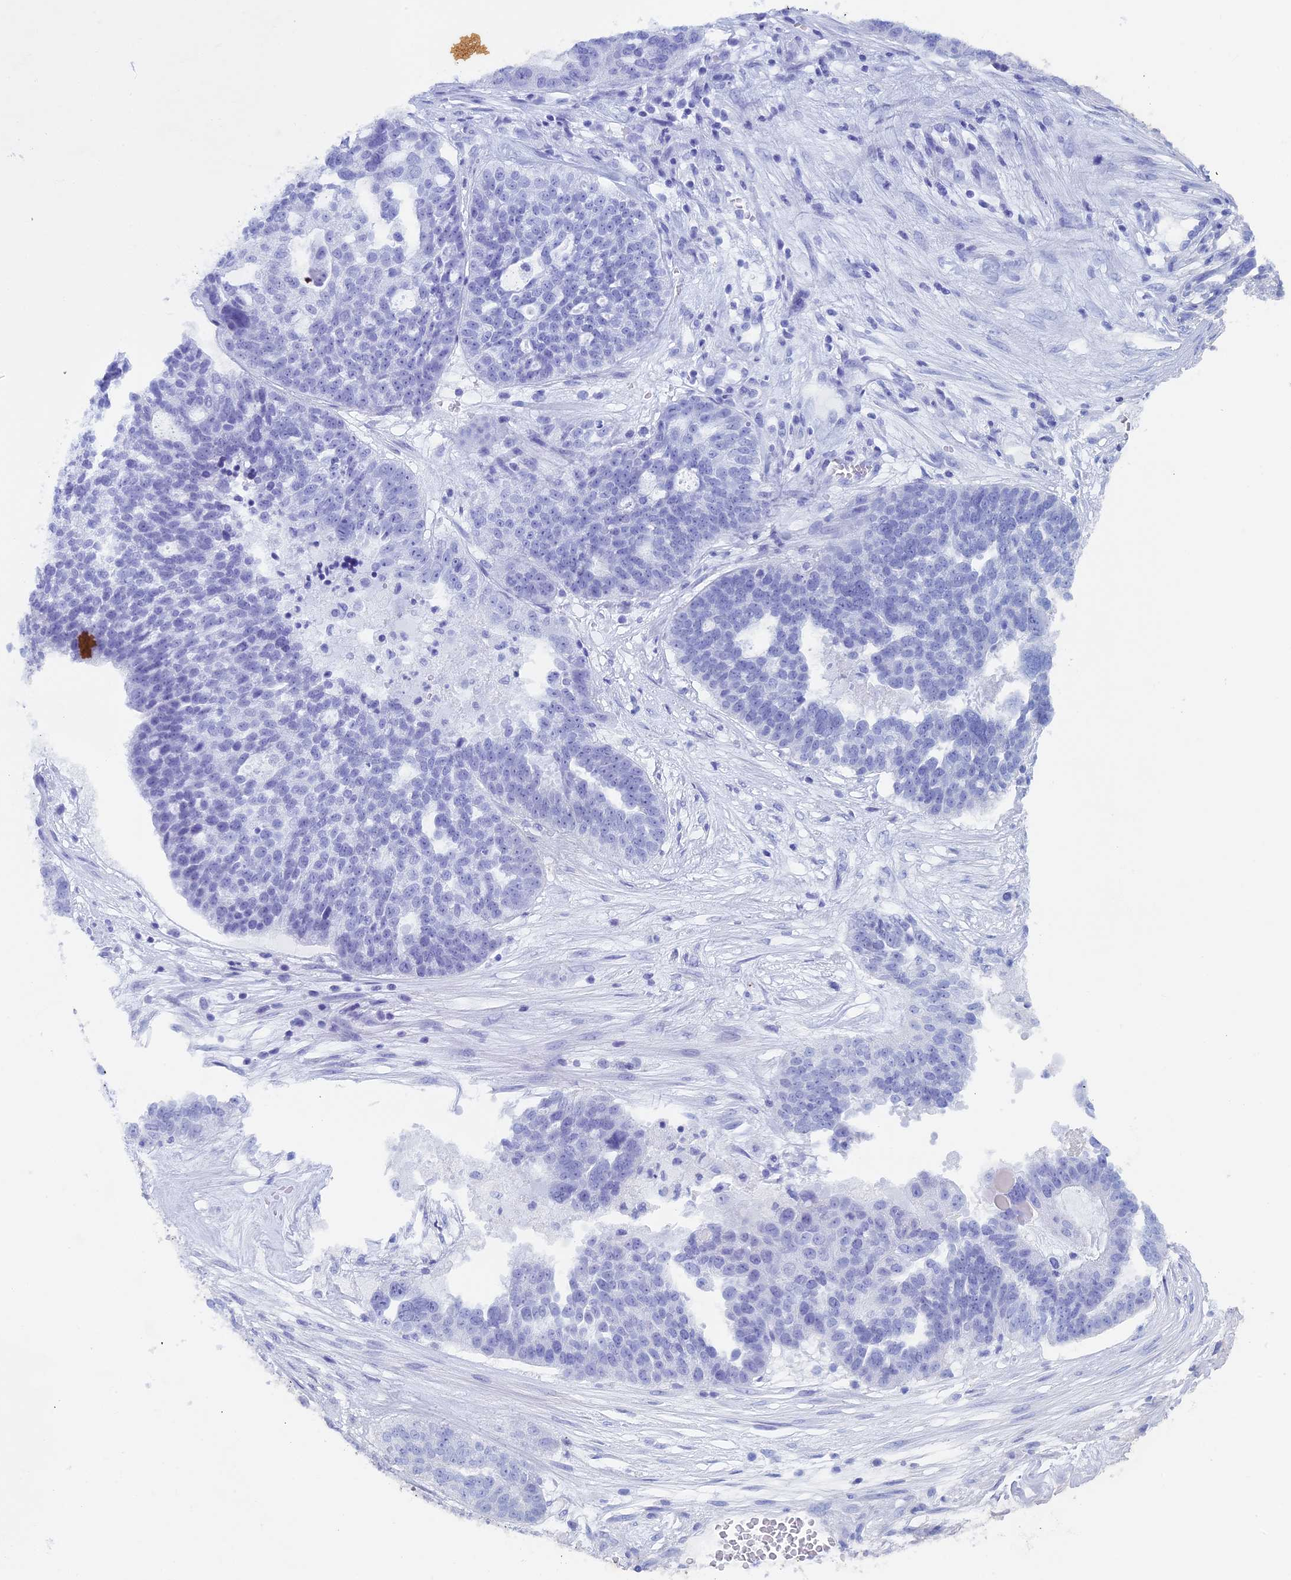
{"staining": {"intensity": "negative", "quantity": "none", "location": "none"}, "tissue": "ovarian cancer", "cell_type": "Tumor cells", "image_type": "cancer", "snomed": [{"axis": "morphology", "description": "Cystadenocarcinoma, serous, NOS"}, {"axis": "topography", "description": "Ovary"}], "caption": "Image shows no significant protein positivity in tumor cells of serous cystadenocarcinoma (ovarian).", "gene": "RCCD1", "patient": {"sex": "female", "age": 59}}